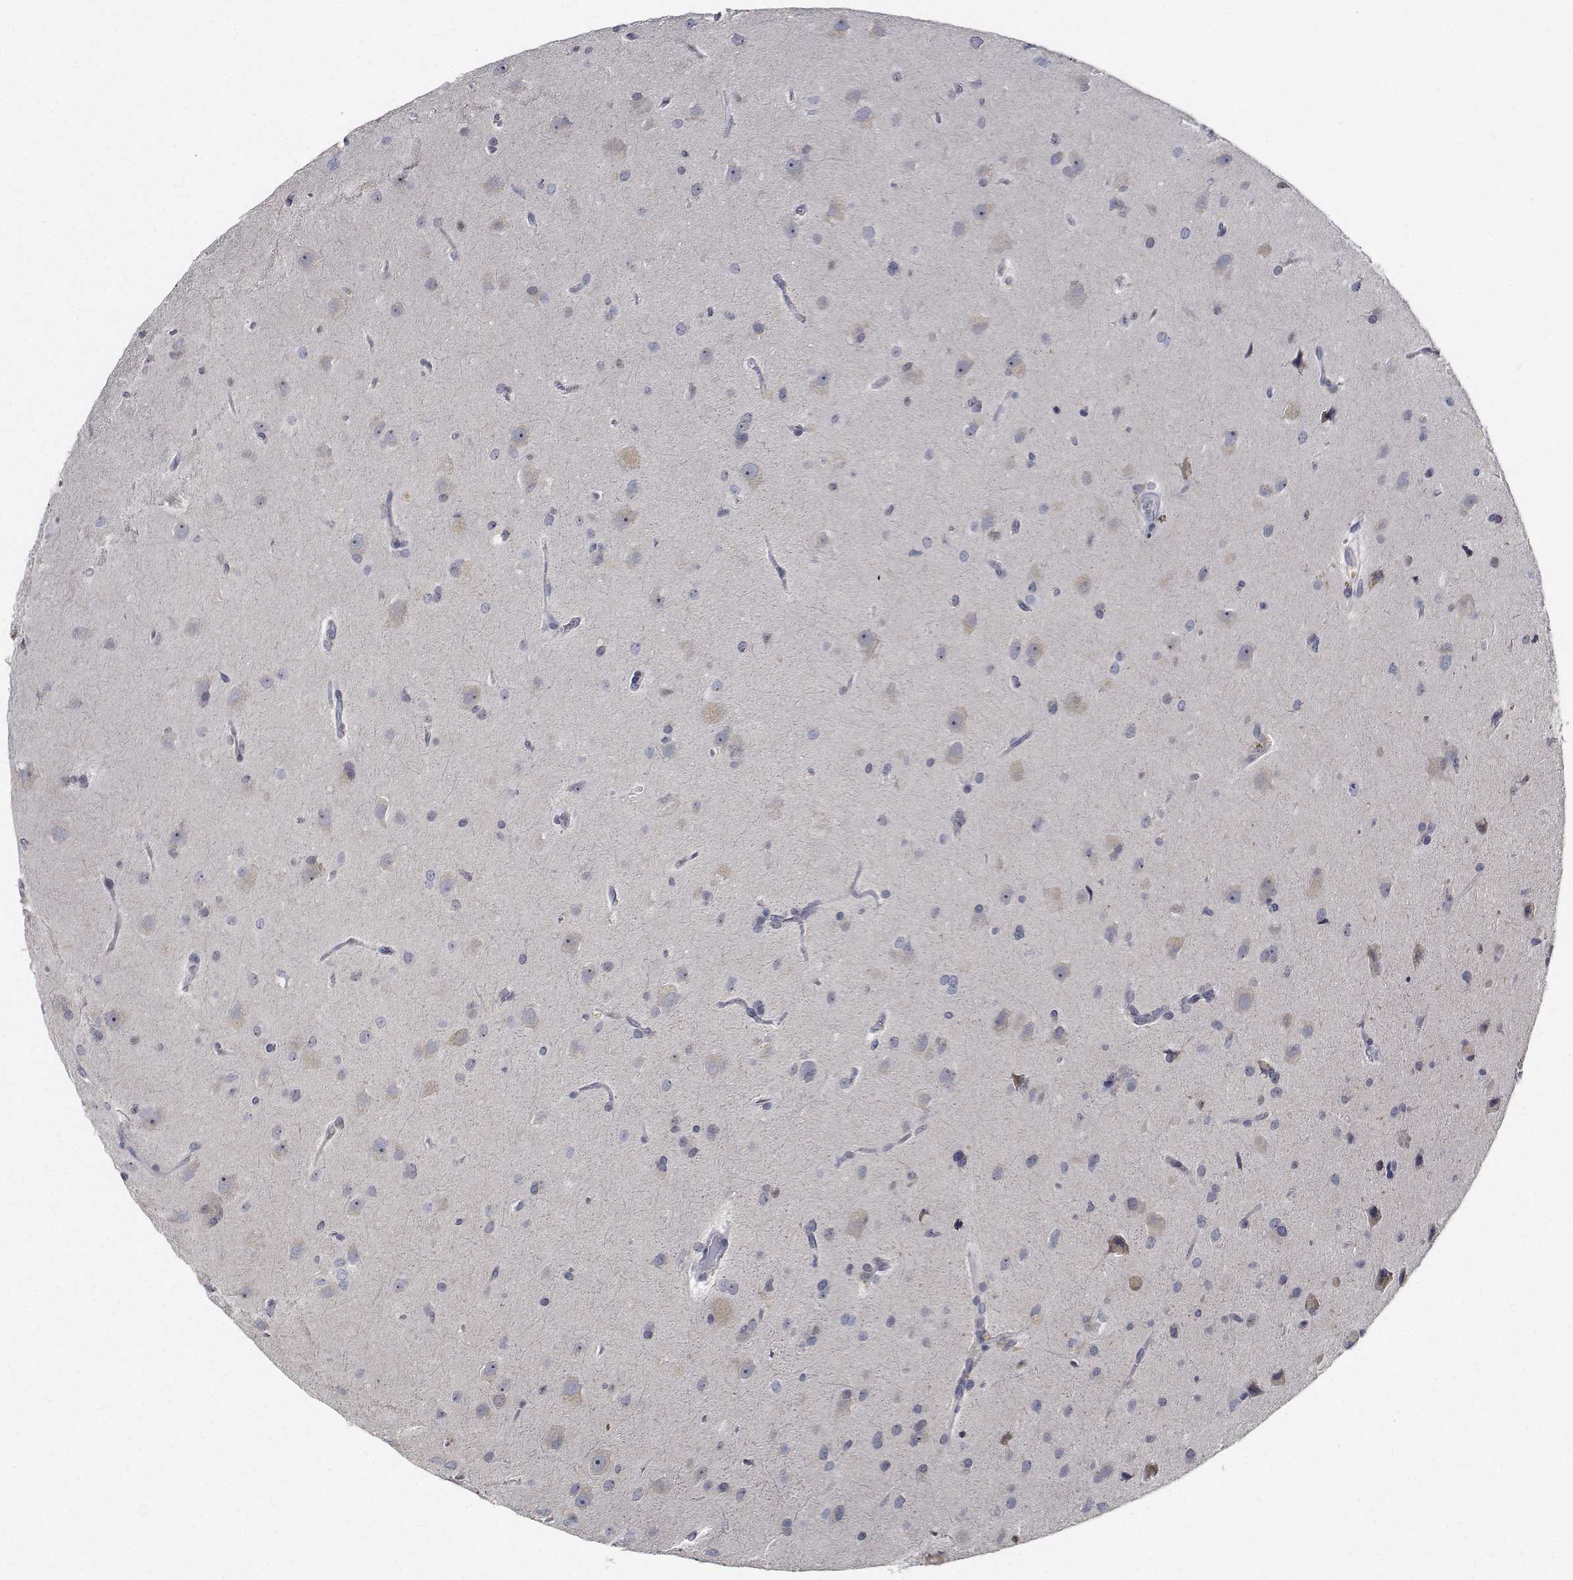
{"staining": {"intensity": "negative", "quantity": "none", "location": "none"}, "tissue": "glioma", "cell_type": "Tumor cells", "image_type": "cancer", "snomed": [{"axis": "morphology", "description": "Glioma, malignant, Low grade"}, {"axis": "topography", "description": "Brain"}], "caption": "Immunohistochemistry micrograph of human glioma stained for a protein (brown), which demonstrates no staining in tumor cells.", "gene": "NVL", "patient": {"sex": "male", "age": 58}}